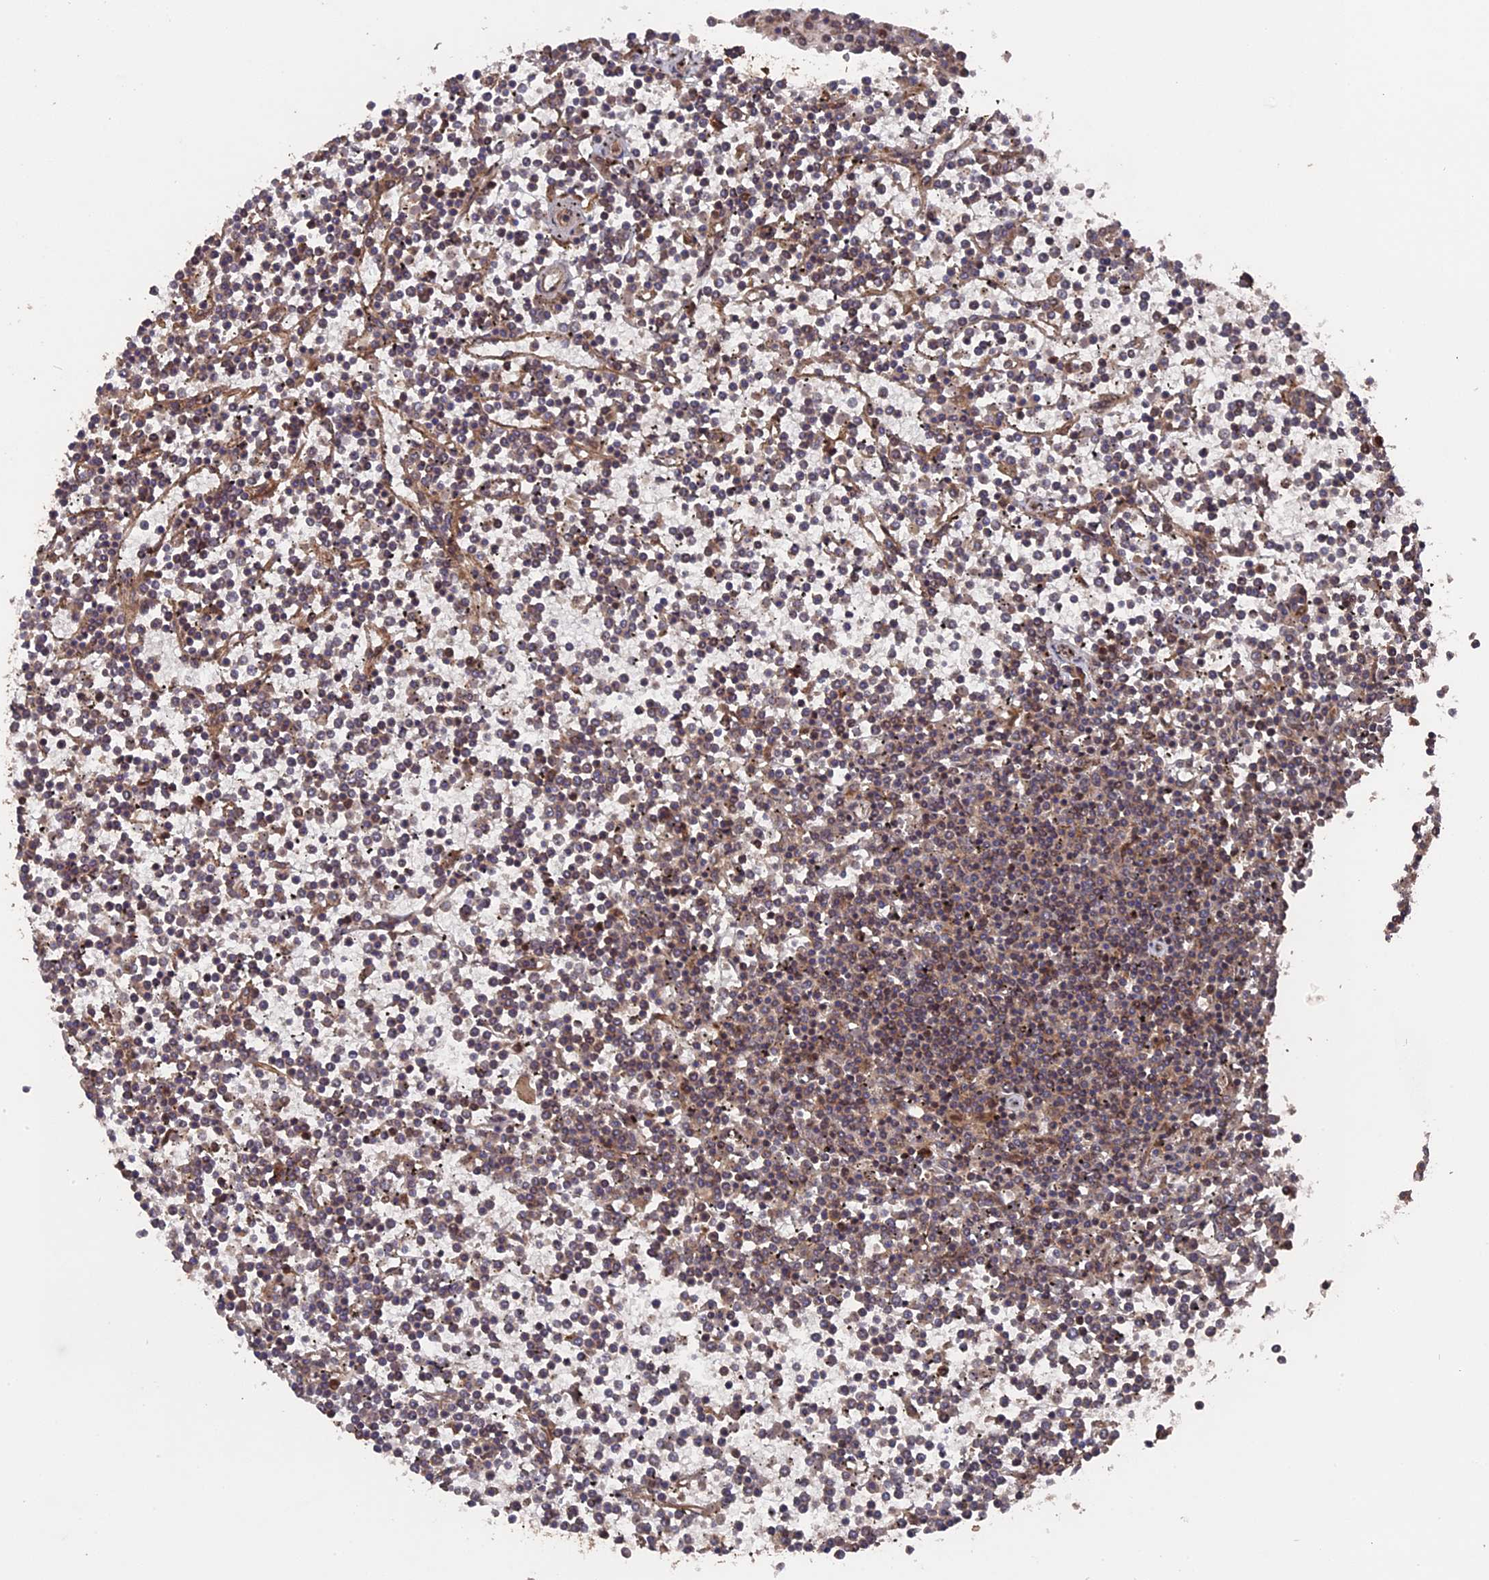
{"staining": {"intensity": "weak", "quantity": "<25%", "location": "cytoplasmic/membranous"}, "tissue": "lymphoma", "cell_type": "Tumor cells", "image_type": "cancer", "snomed": [{"axis": "morphology", "description": "Malignant lymphoma, non-Hodgkin's type, Low grade"}, {"axis": "topography", "description": "Spleen"}], "caption": "Immunohistochemical staining of human low-grade malignant lymphoma, non-Hodgkin's type shows no significant positivity in tumor cells.", "gene": "TELO2", "patient": {"sex": "female", "age": 19}}